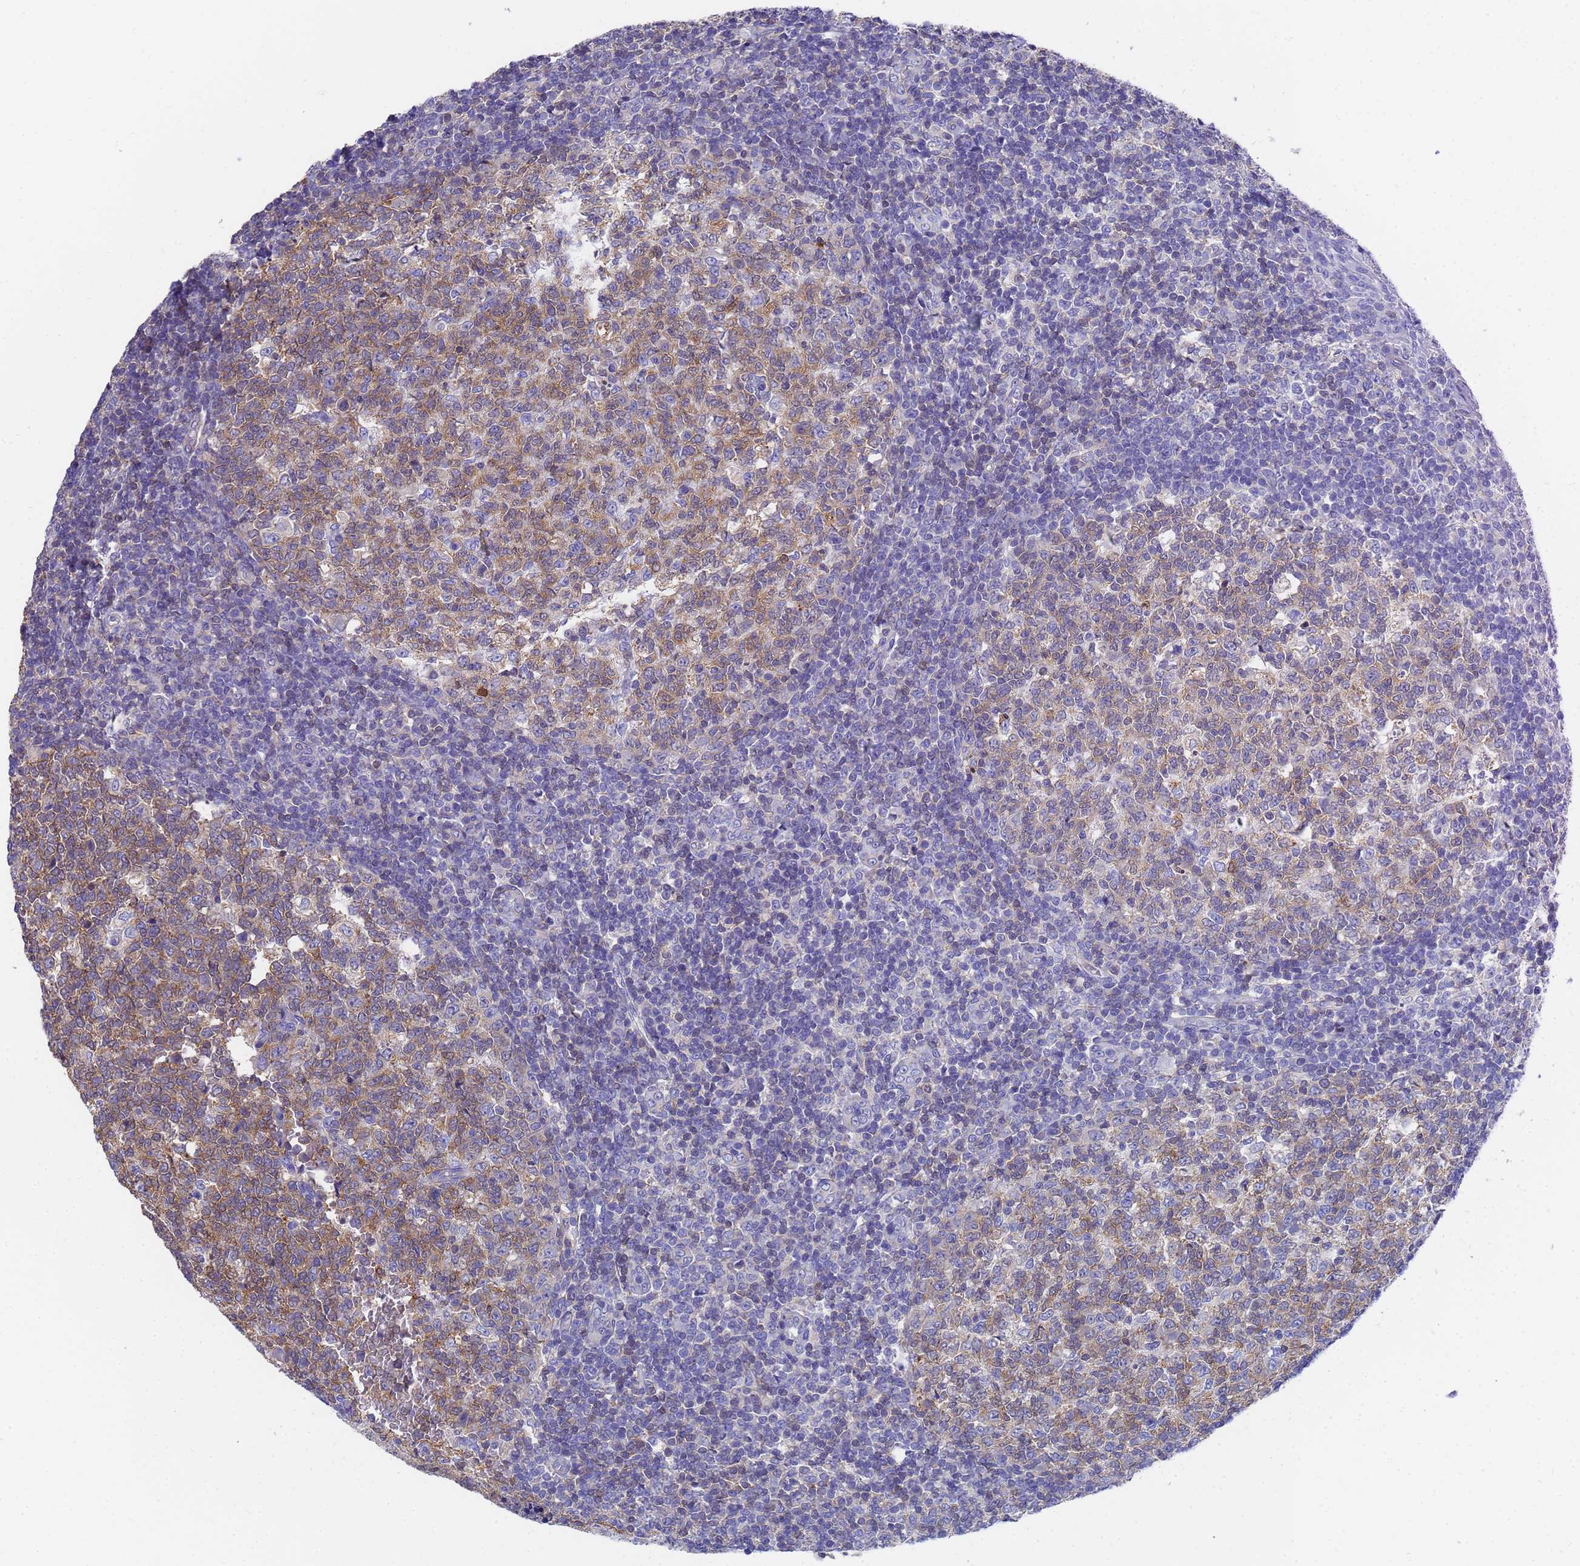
{"staining": {"intensity": "moderate", "quantity": ">75%", "location": "cytoplasmic/membranous"}, "tissue": "tonsil", "cell_type": "Germinal center cells", "image_type": "normal", "snomed": [{"axis": "morphology", "description": "Normal tissue, NOS"}, {"axis": "topography", "description": "Tonsil"}], "caption": "IHC photomicrograph of benign tonsil stained for a protein (brown), which exhibits medium levels of moderate cytoplasmic/membranous staining in about >75% of germinal center cells.", "gene": "GCHFR", "patient": {"sex": "female", "age": 19}}